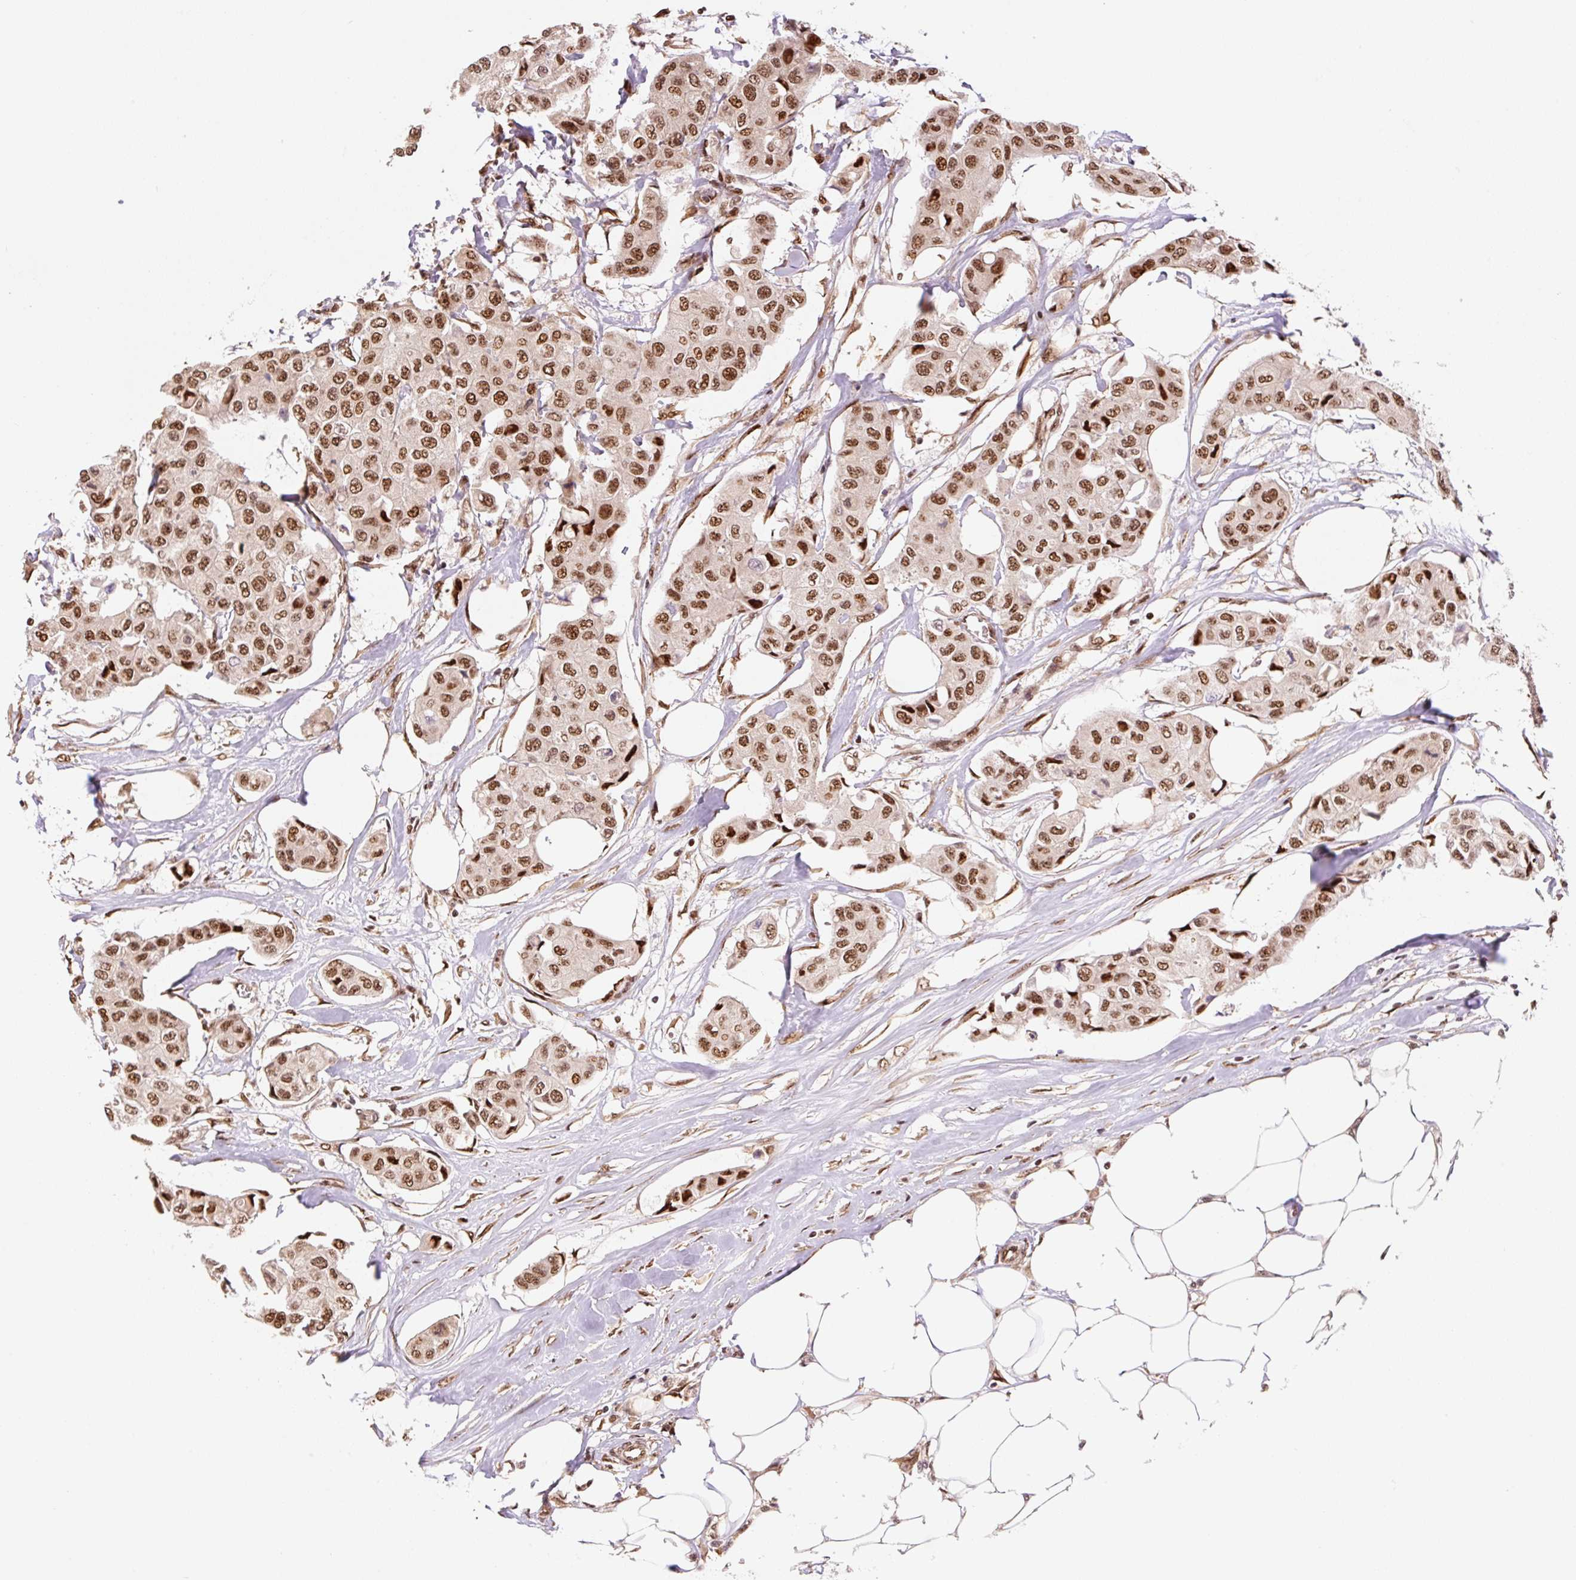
{"staining": {"intensity": "moderate", "quantity": ">75%", "location": "nuclear"}, "tissue": "breast cancer", "cell_type": "Tumor cells", "image_type": "cancer", "snomed": [{"axis": "morphology", "description": "Duct carcinoma"}, {"axis": "topography", "description": "Breast"}, {"axis": "topography", "description": "Lymph node"}], "caption": "Human breast invasive ductal carcinoma stained for a protein (brown) shows moderate nuclear positive staining in approximately >75% of tumor cells.", "gene": "INTS8", "patient": {"sex": "female", "age": 80}}